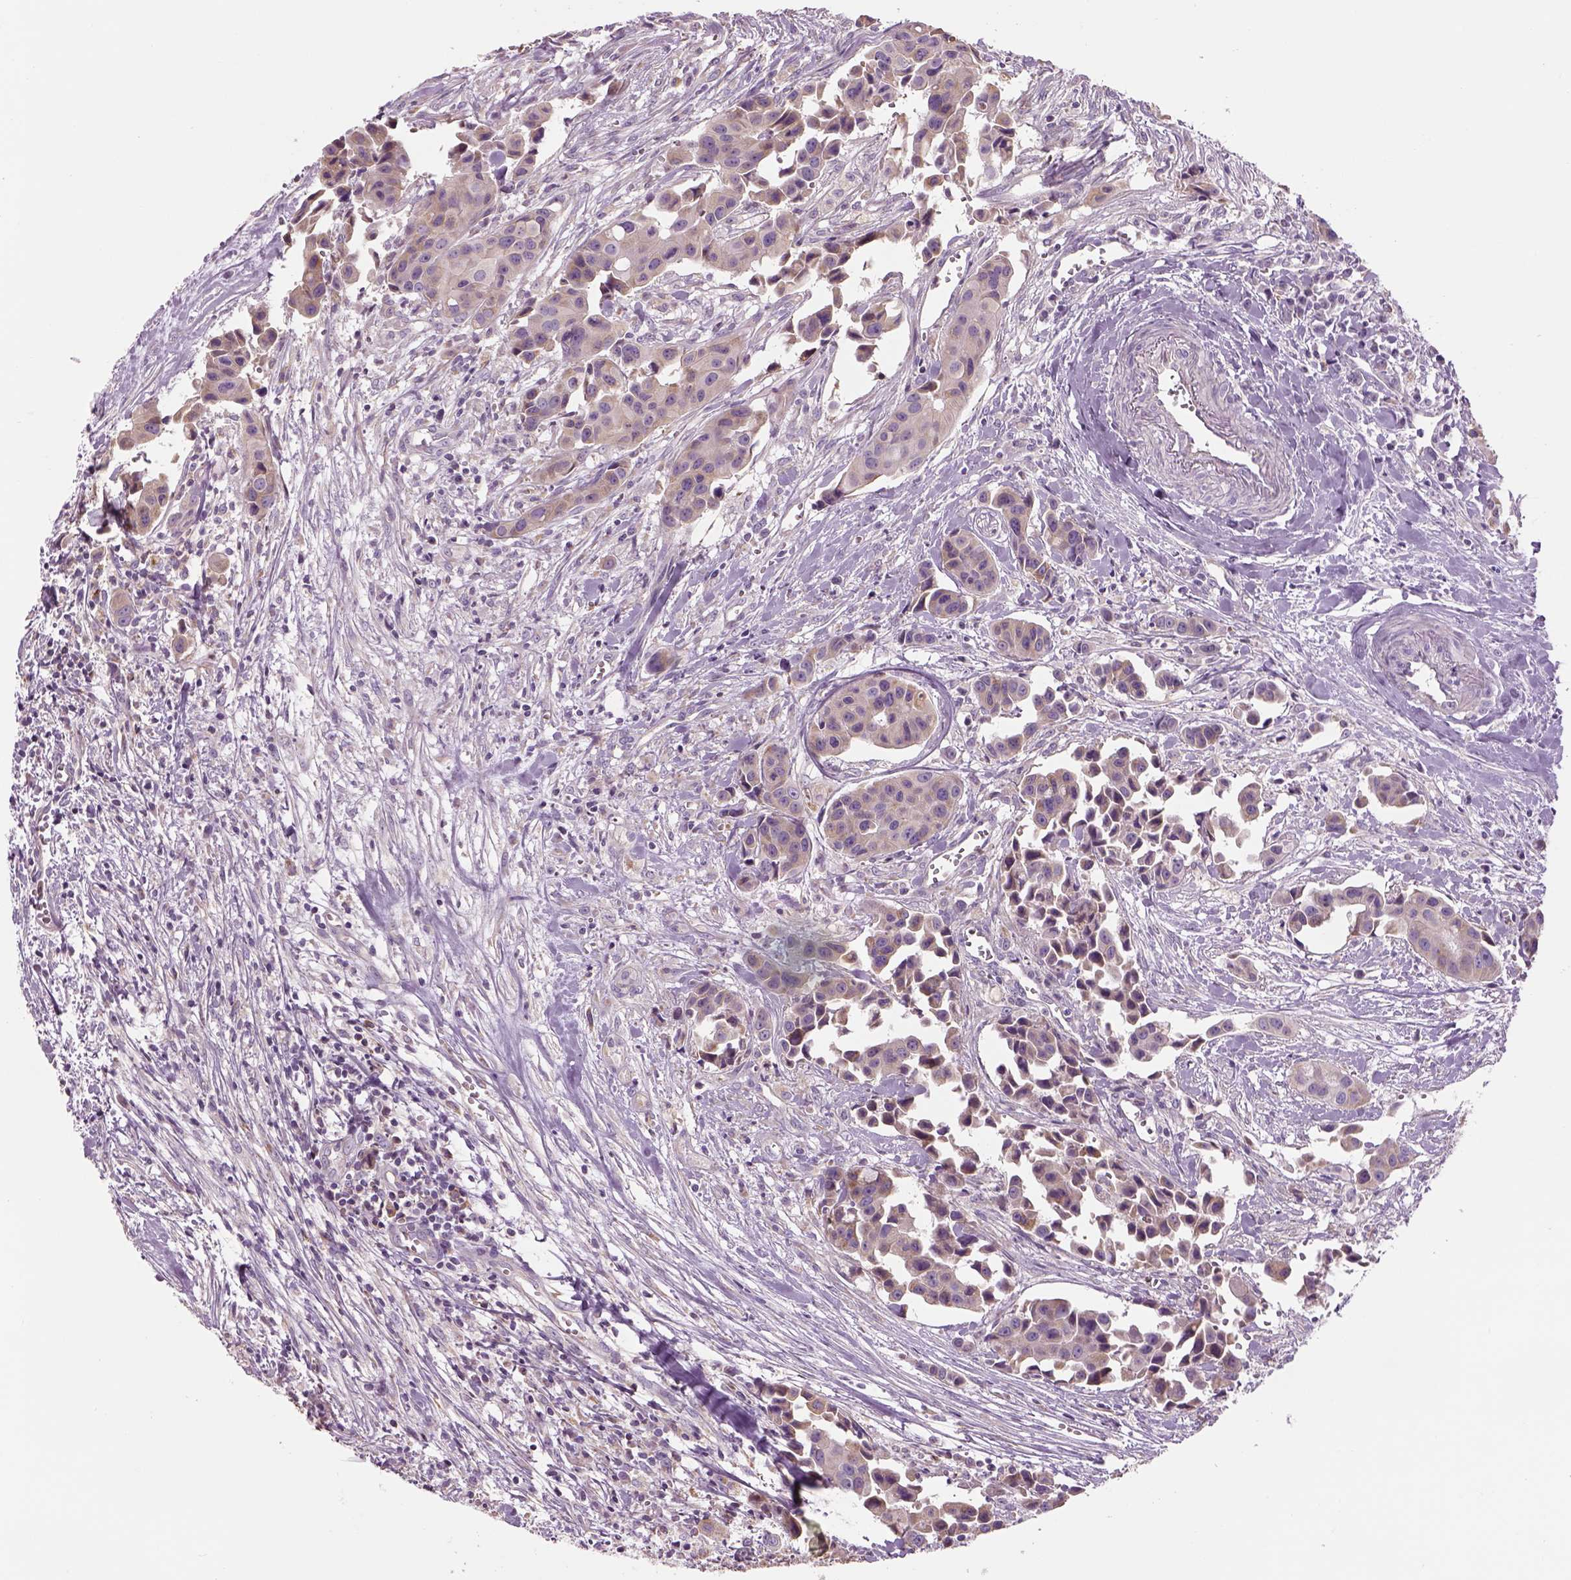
{"staining": {"intensity": "weak", "quantity": "25%-75%", "location": "cytoplasmic/membranous"}, "tissue": "head and neck cancer", "cell_type": "Tumor cells", "image_type": "cancer", "snomed": [{"axis": "morphology", "description": "Adenocarcinoma, NOS"}, {"axis": "topography", "description": "Head-Neck"}], "caption": "Head and neck cancer stained with a protein marker reveals weak staining in tumor cells.", "gene": "IFT52", "patient": {"sex": "male", "age": 76}}